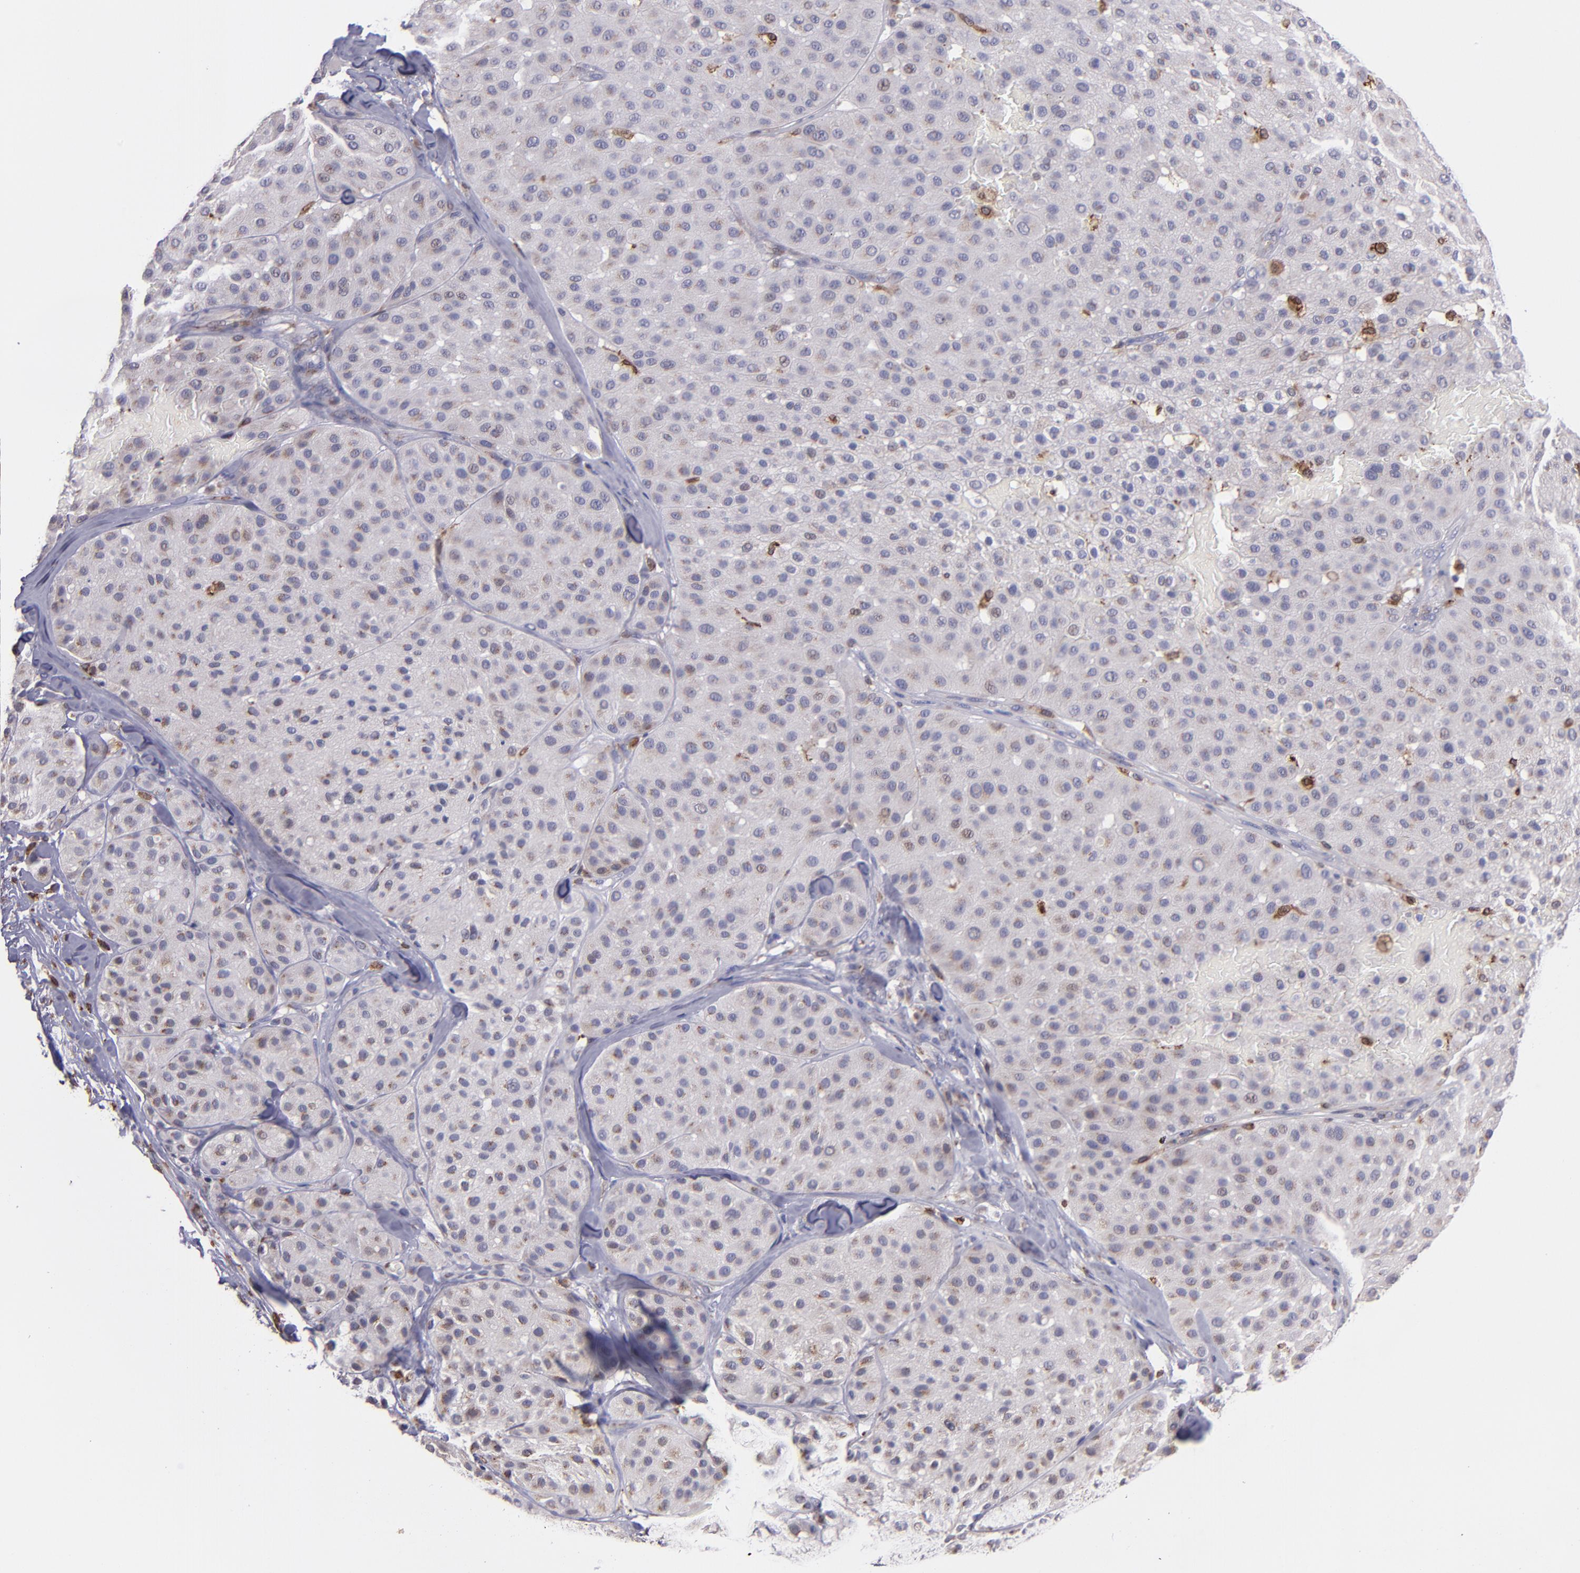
{"staining": {"intensity": "negative", "quantity": "none", "location": "none"}, "tissue": "melanoma", "cell_type": "Tumor cells", "image_type": "cancer", "snomed": [{"axis": "morphology", "description": "Normal tissue, NOS"}, {"axis": "morphology", "description": "Malignant melanoma, Metastatic site"}, {"axis": "topography", "description": "Skin"}], "caption": "IHC photomicrograph of malignant melanoma (metastatic site) stained for a protein (brown), which displays no staining in tumor cells.", "gene": "PTGS1", "patient": {"sex": "male", "age": 41}}